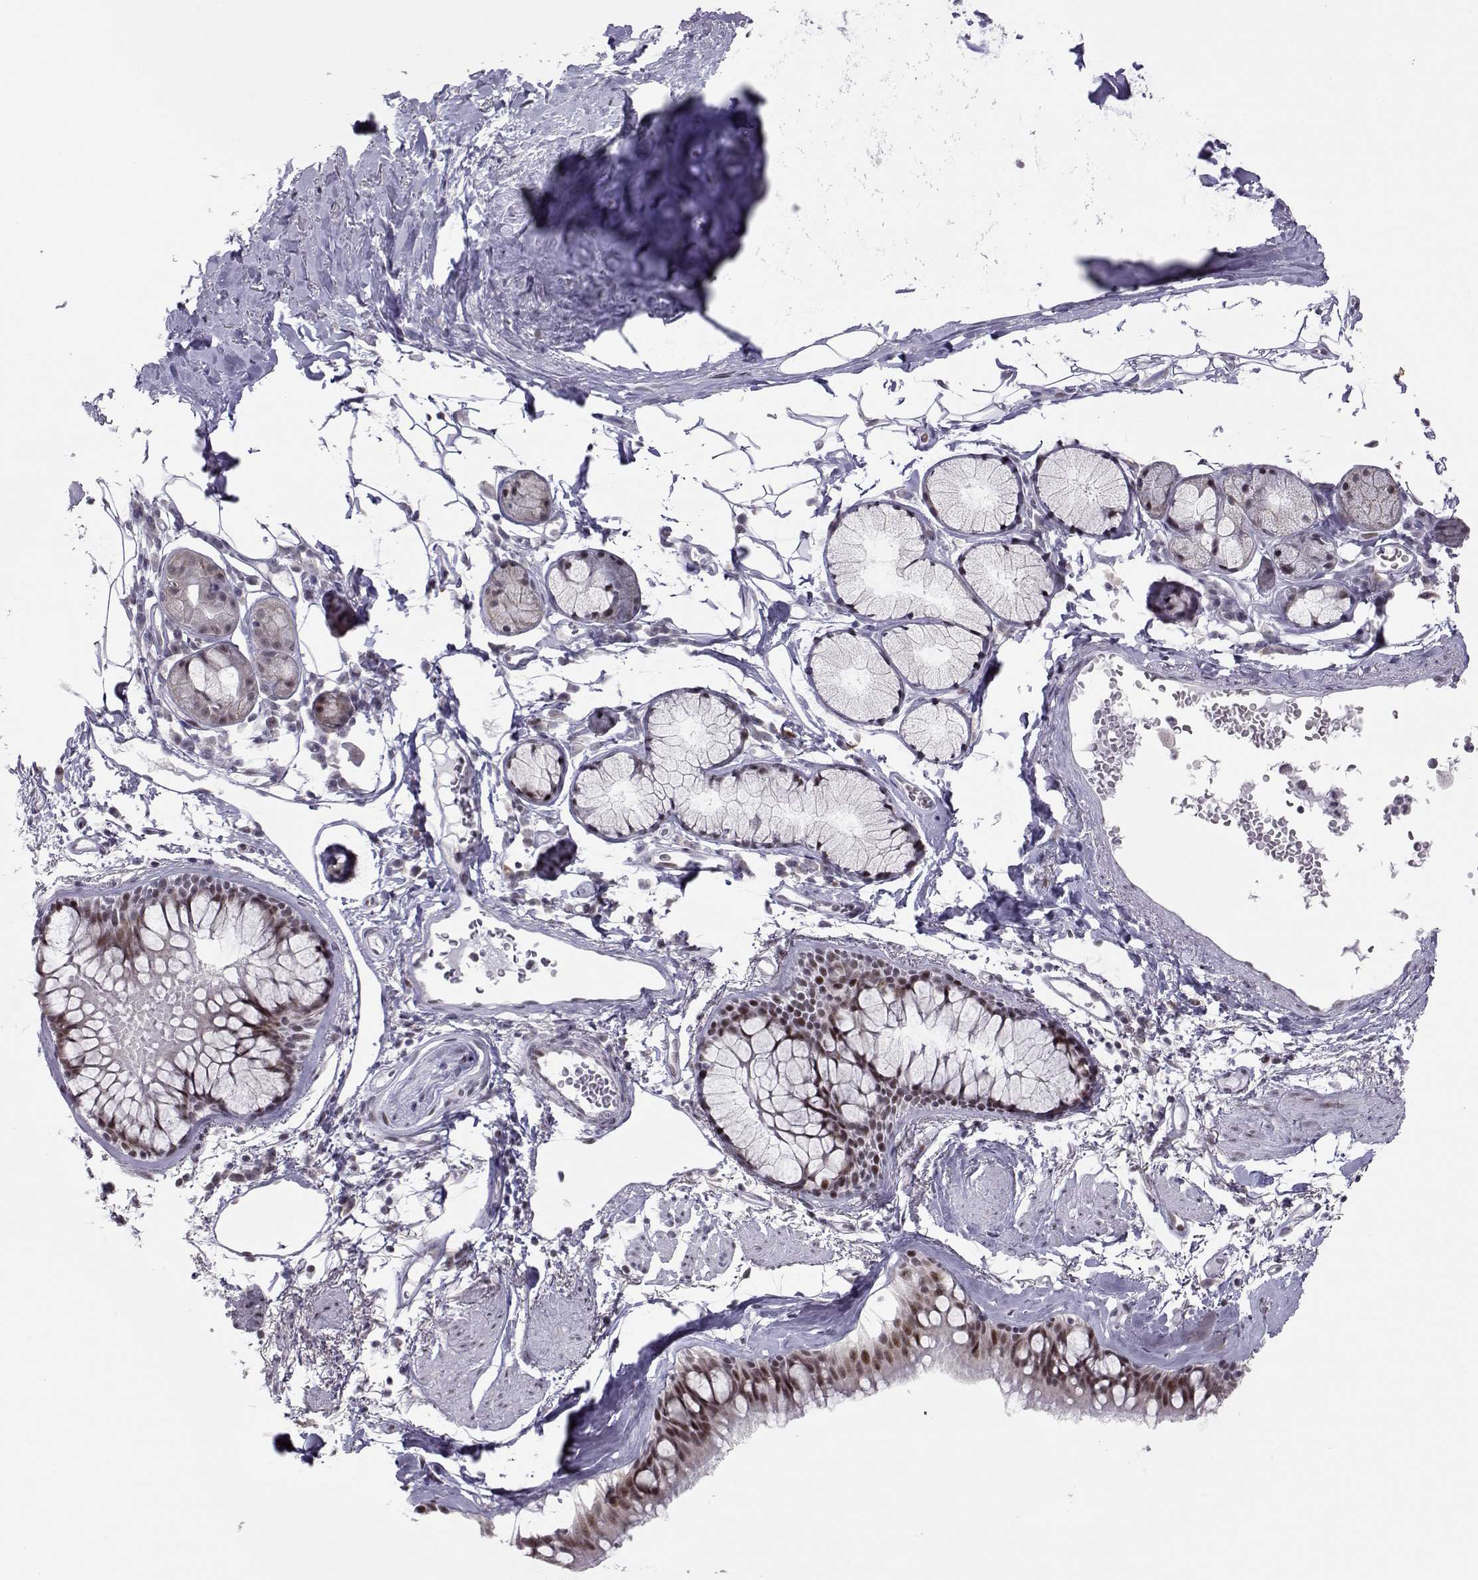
{"staining": {"intensity": "moderate", "quantity": ">75%", "location": "nuclear"}, "tissue": "bronchus", "cell_type": "Respiratory epithelial cells", "image_type": "normal", "snomed": [{"axis": "morphology", "description": "Normal tissue, NOS"}, {"axis": "morphology", "description": "Squamous cell carcinoma, NOS"}, {"axis": "topography", "description": "Cartilage tissue"}, {"axis": "topography", "description": "Bronchus"}], "caption": "Immunohistochemistry (IHC) staining of normal bronchus, which reveals medium levels of moderate nuclear positivity in approximately >75% of respiratory epithelial cells indicating moderate nuclear protein positivity. The staining was performed using DAB (3,3'-diaminobenzidine) (brown) for protein detection and nuclei were counterstained in hematoxylin (blue).", "gene": "SIX6", "patient": {"sex": "male", "age": 72}}